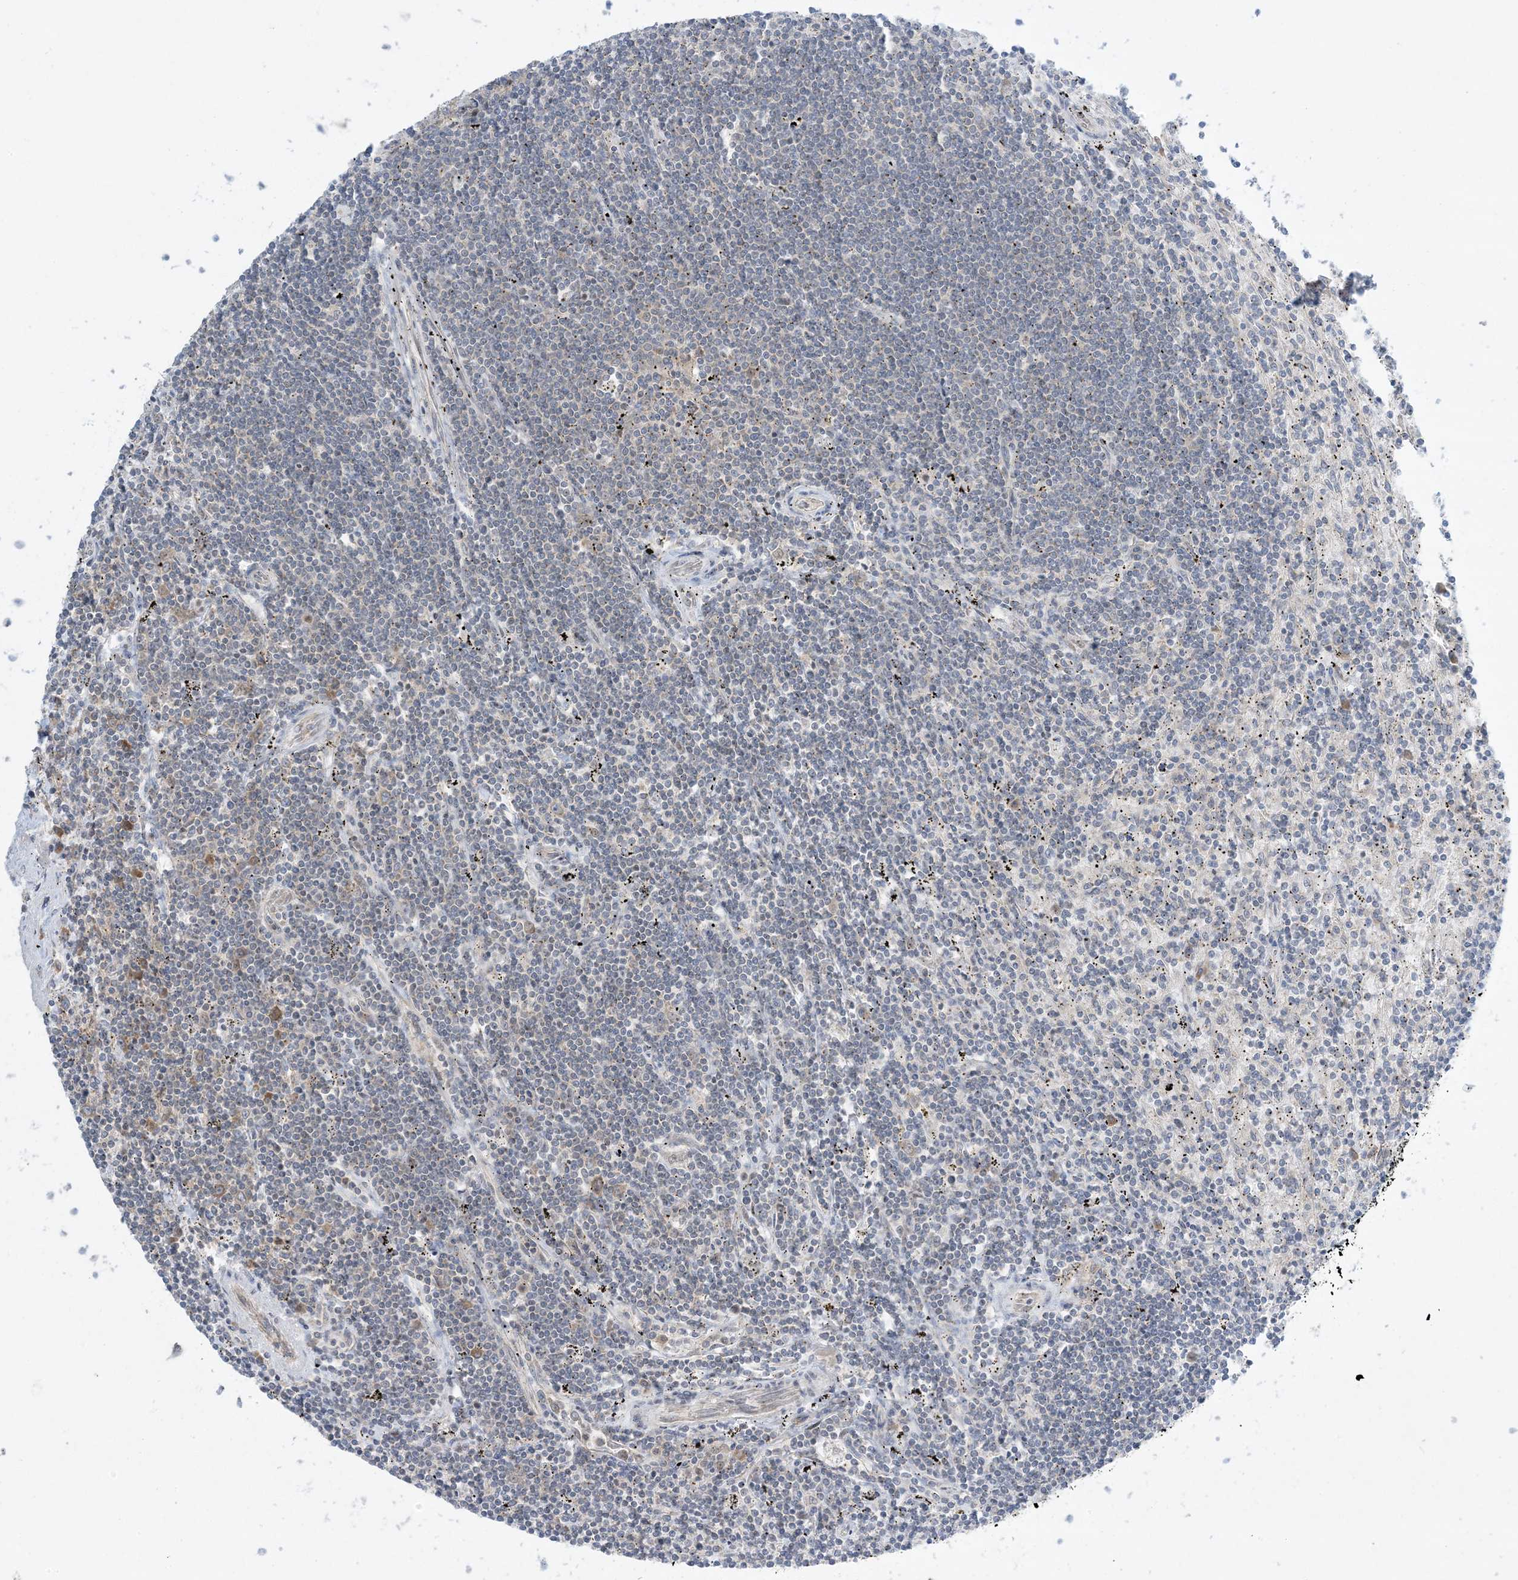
{"staining": {"intensity": "negative", "quantity": "none", "location": "none"}, "tissue": "lymphoma", "cell_type": "Tumor cells", "image_type": "cancer", "snomed": [{"axis": "morphology", "description": "Malignant lymphoma, non-Hodgkin's type, Low grade"}, {"axis": "topography", "description": "Spleen"}], "caption": "Immunohistochemistry photomicrograph of neoplastic tissue: lymphoma stained with DAB (3,3'-diaminobenzidine) displays no significant protein expression in tumor cells.", "gene": "RPP40", "patient": {"sex": "male", "age": 76}}